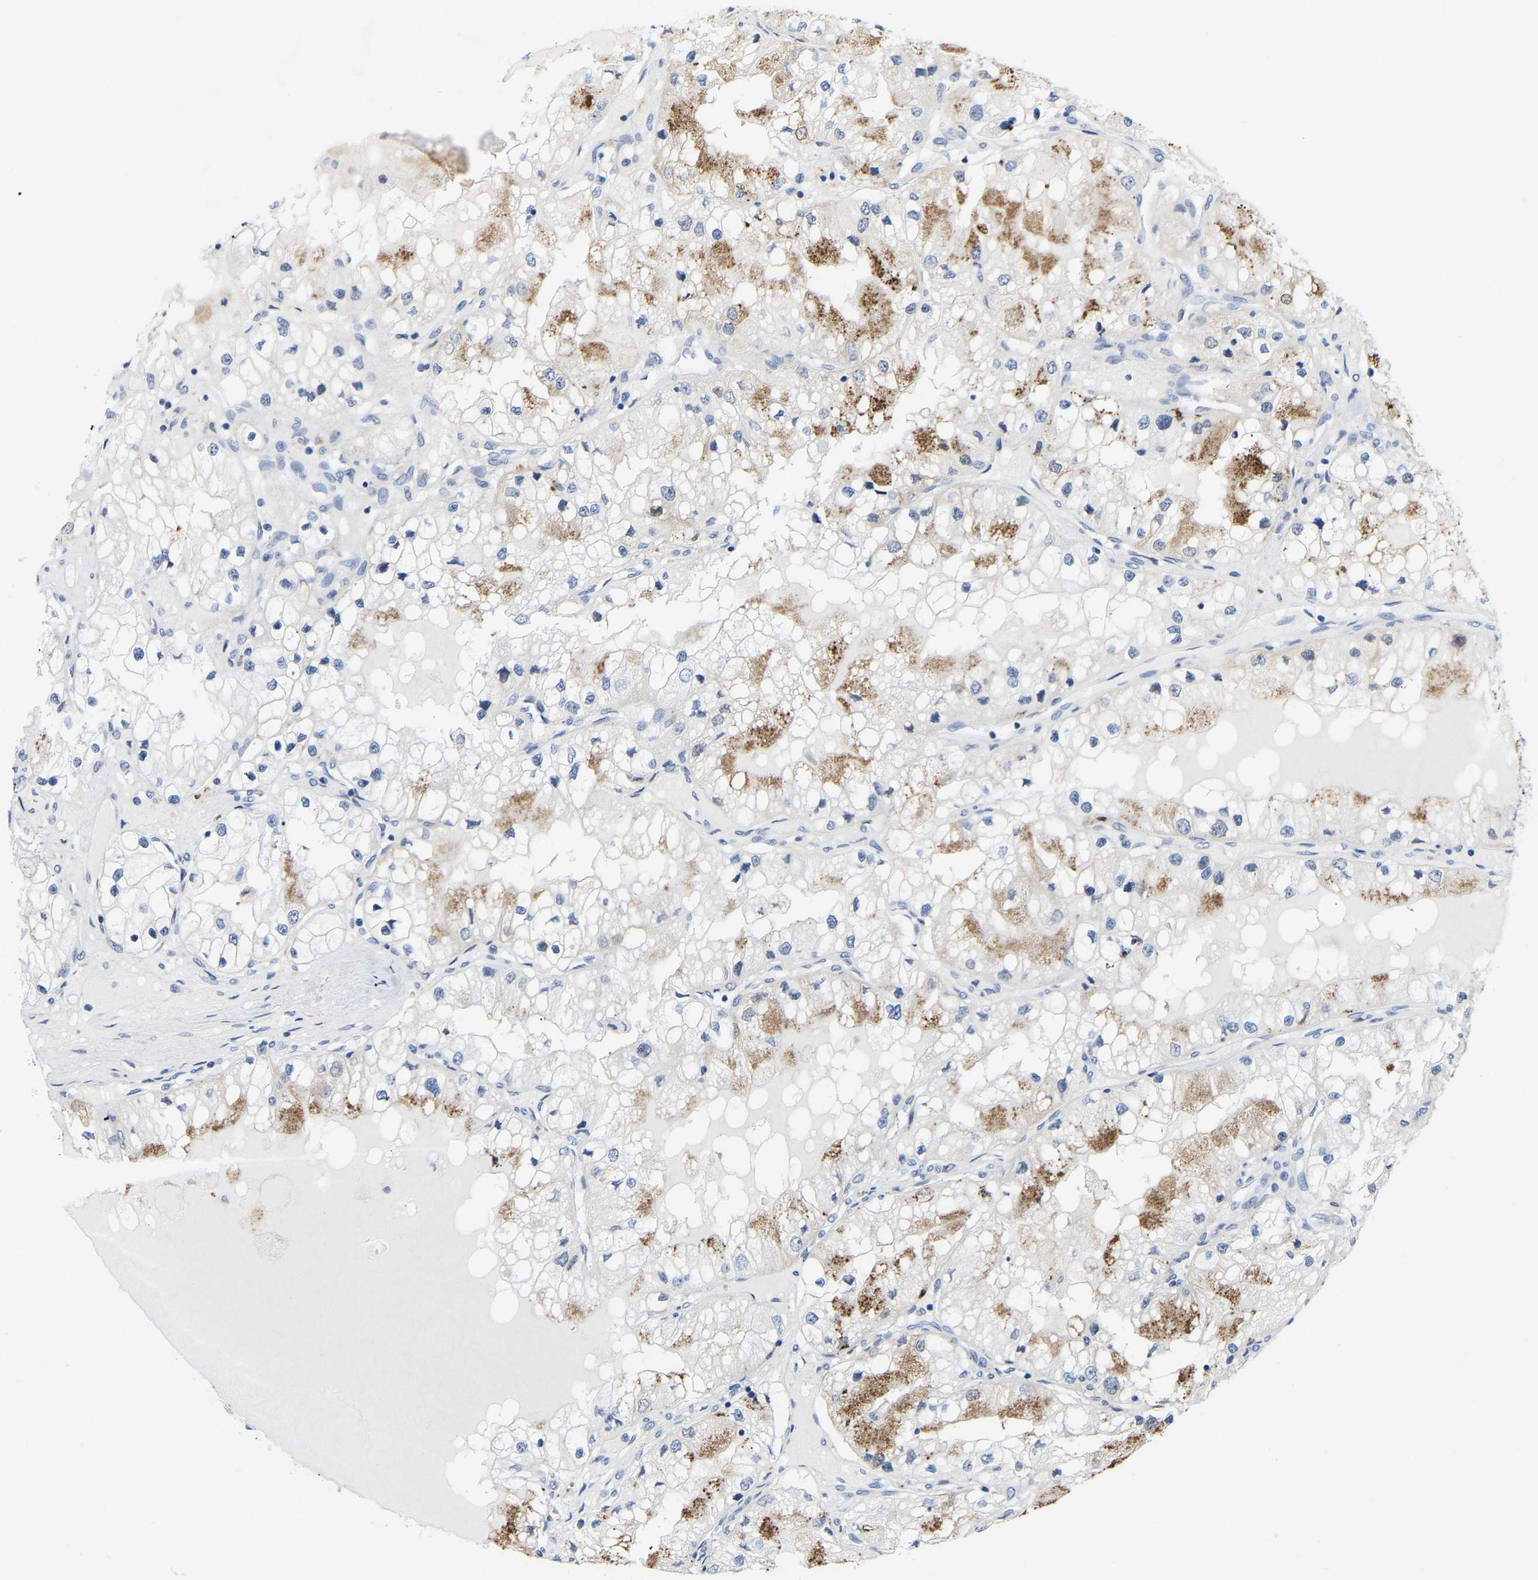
{"staining": {"intensity": "moderate", "quantity": "25%-75%", "location": "cytoplasmic/membranous"}, "tissue": "renal cancer", "cell_type": "Tumor cells", "image_type": "cancer", "snomed": [{"axis": "morphology", "description": "Adenocarcinoma, NOS"}, {"axis": "topography", "description": "Kidney"}], "caption": "The immunohistochemical stain labels moderate cytoplasmic/membranous staining in tumor cells of renal cancer tissue.", "gene": "ABTB2", "patient": {"sex": "male", "age": 68}}